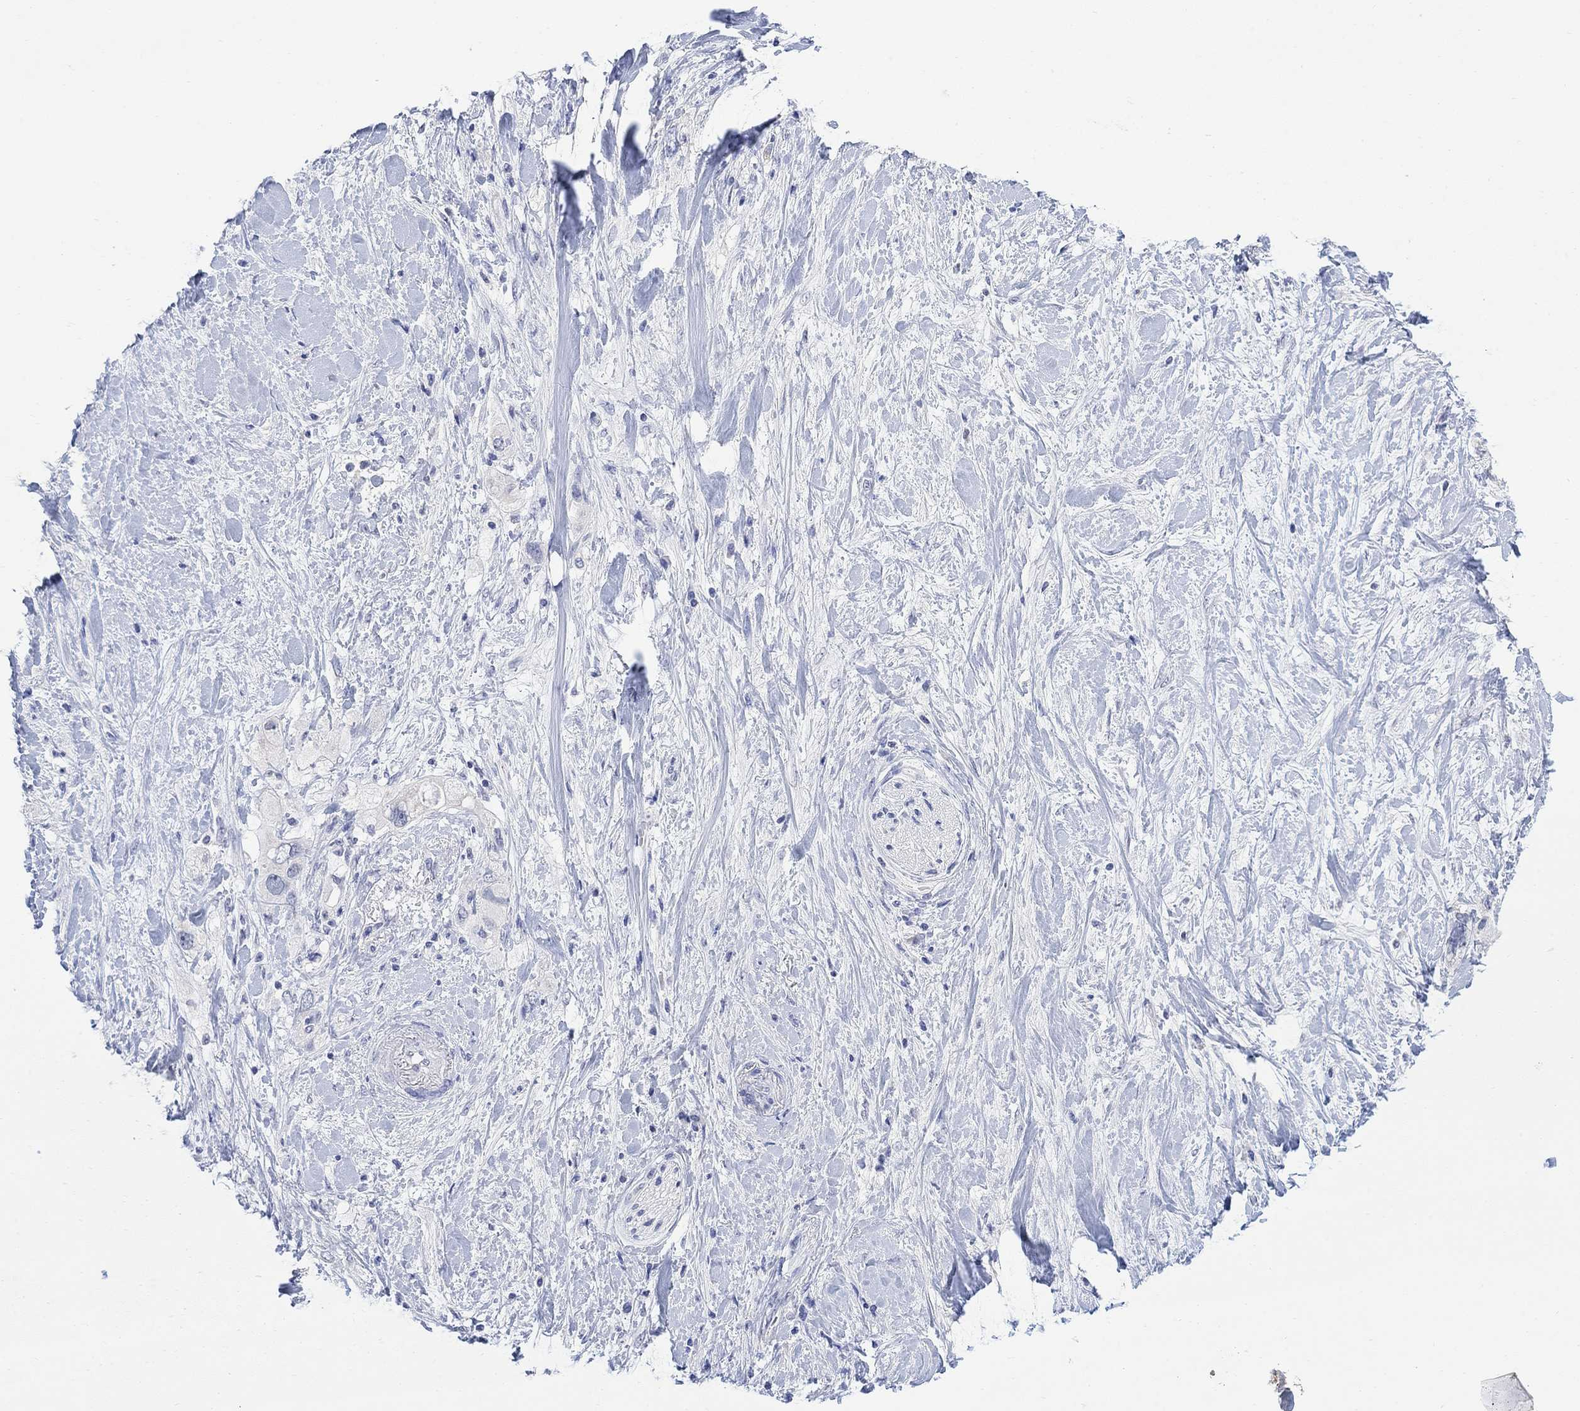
{"staining": {"intensity": "negative", "quantity": "none", "location": "none"}, "tissue": "pancreatic cancer", "cell_type": "Tumor cells", "image_type": "cancer", "snomed": [{"axis": "morphology", "description": "Adenocarcinoma, NOS"}, {"axis": "topography", "description": "Pancreas"}], "caption": "This image is of pancreatic cancer stained with immunohistochemistry to label a protein in brown with the nuclei are counter-stained blue. There is no expression in tumor cells. The staining is performed using DAB (3,3'-diaminobenzidine) brown chromogen with nuclei counter-stained in using hematoxylin.", "gene": "FBP2", "patient": {"sex": "female", "age": 56}}